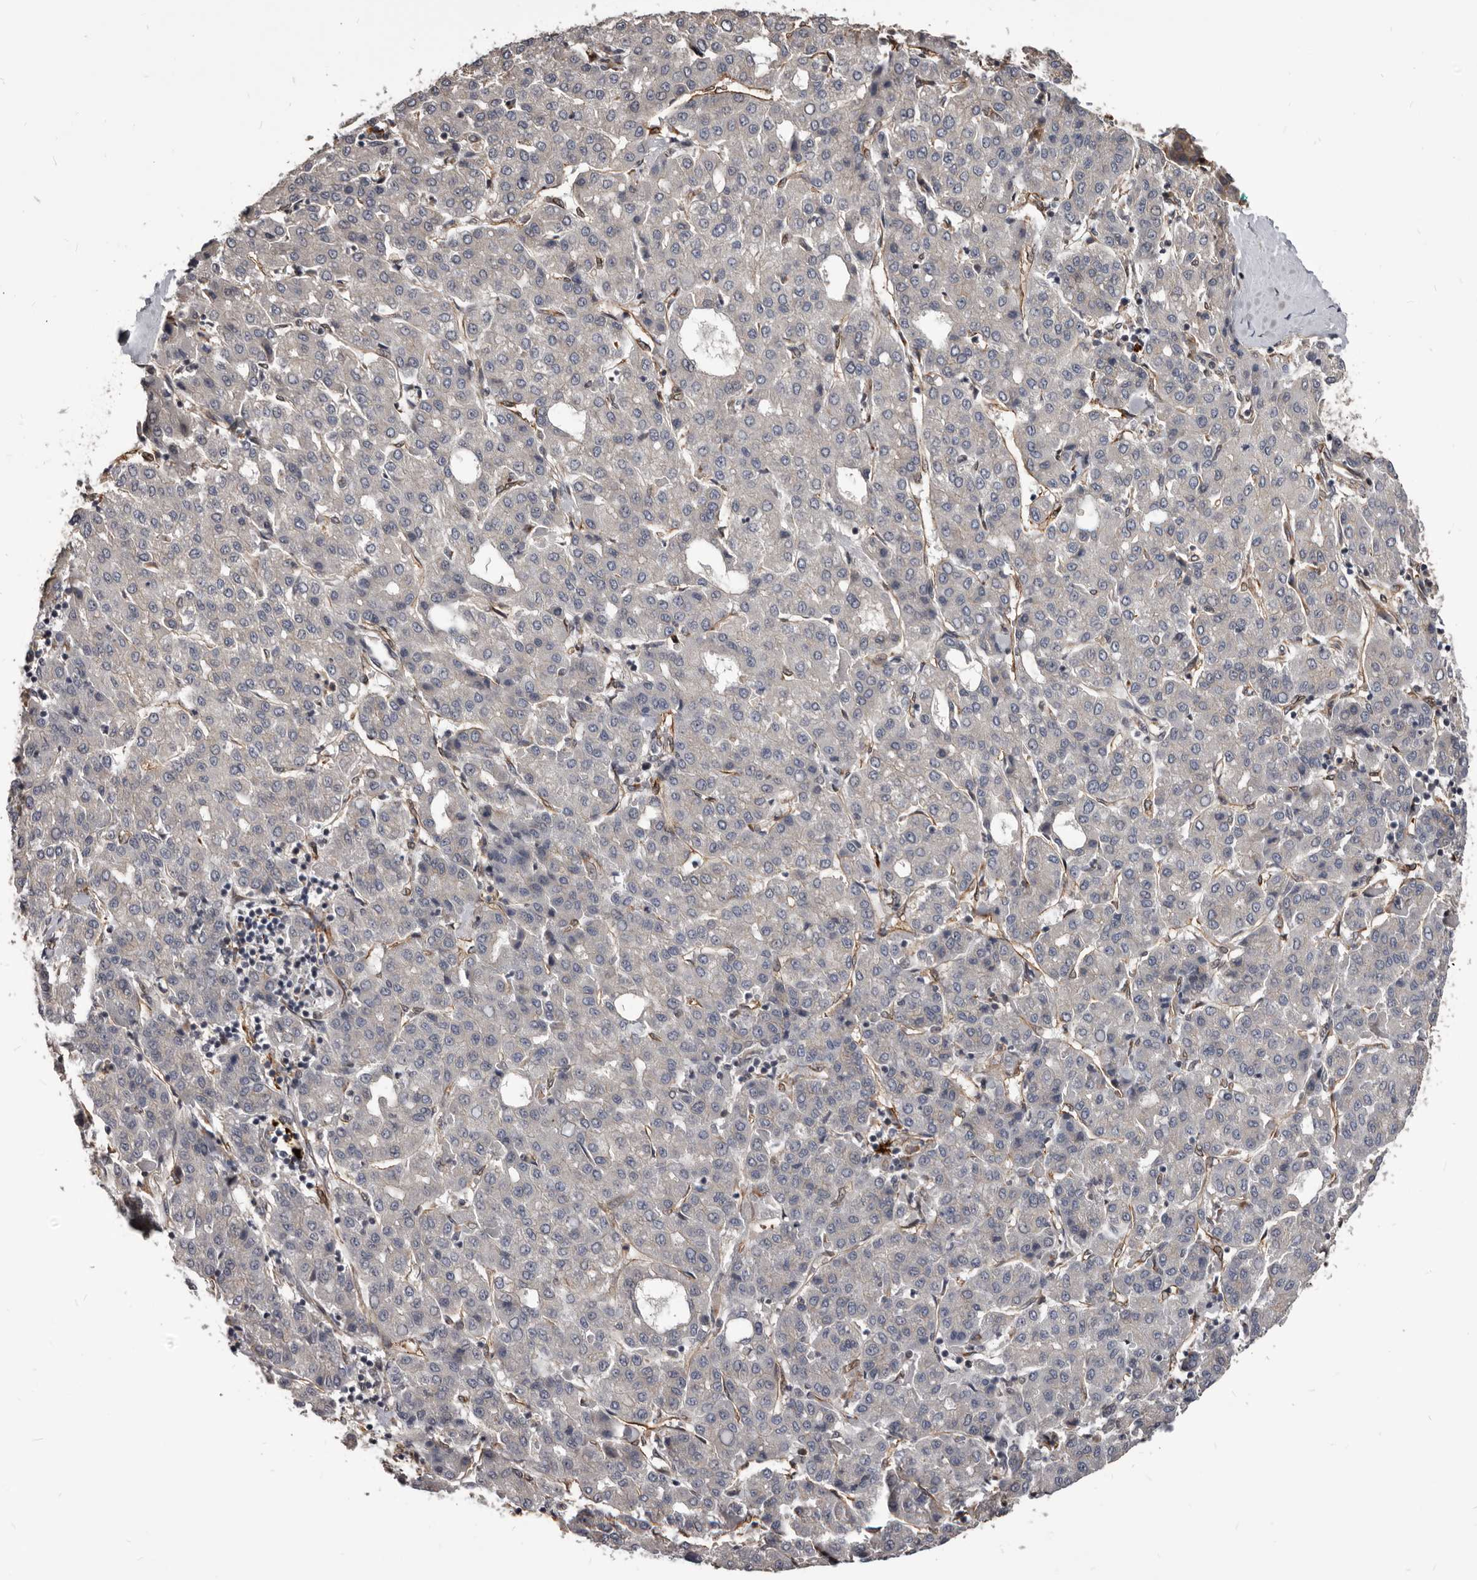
{"staining": {"intensity": "weak", "quantity": "<25%", "location": "cytoplasmic/membranous"}, "tissue": "liver cancer", "cell_type": "Tumor cells", "image_type": "cancer", "snomed": [{"axis": "morphology", "description": "Carcinoma, Hepatocellular, NOS"}, {"axis": "topography", "description": "Liver"}], "caption": "High magnification brightfield microscopy of liver cancer stained with DAB (brown) and counterstained with hematoxylin (blue): tumor cells show no significant staining.", "gene": "ADAMTS20", "patient": {"sex": "male", "age": 65}}